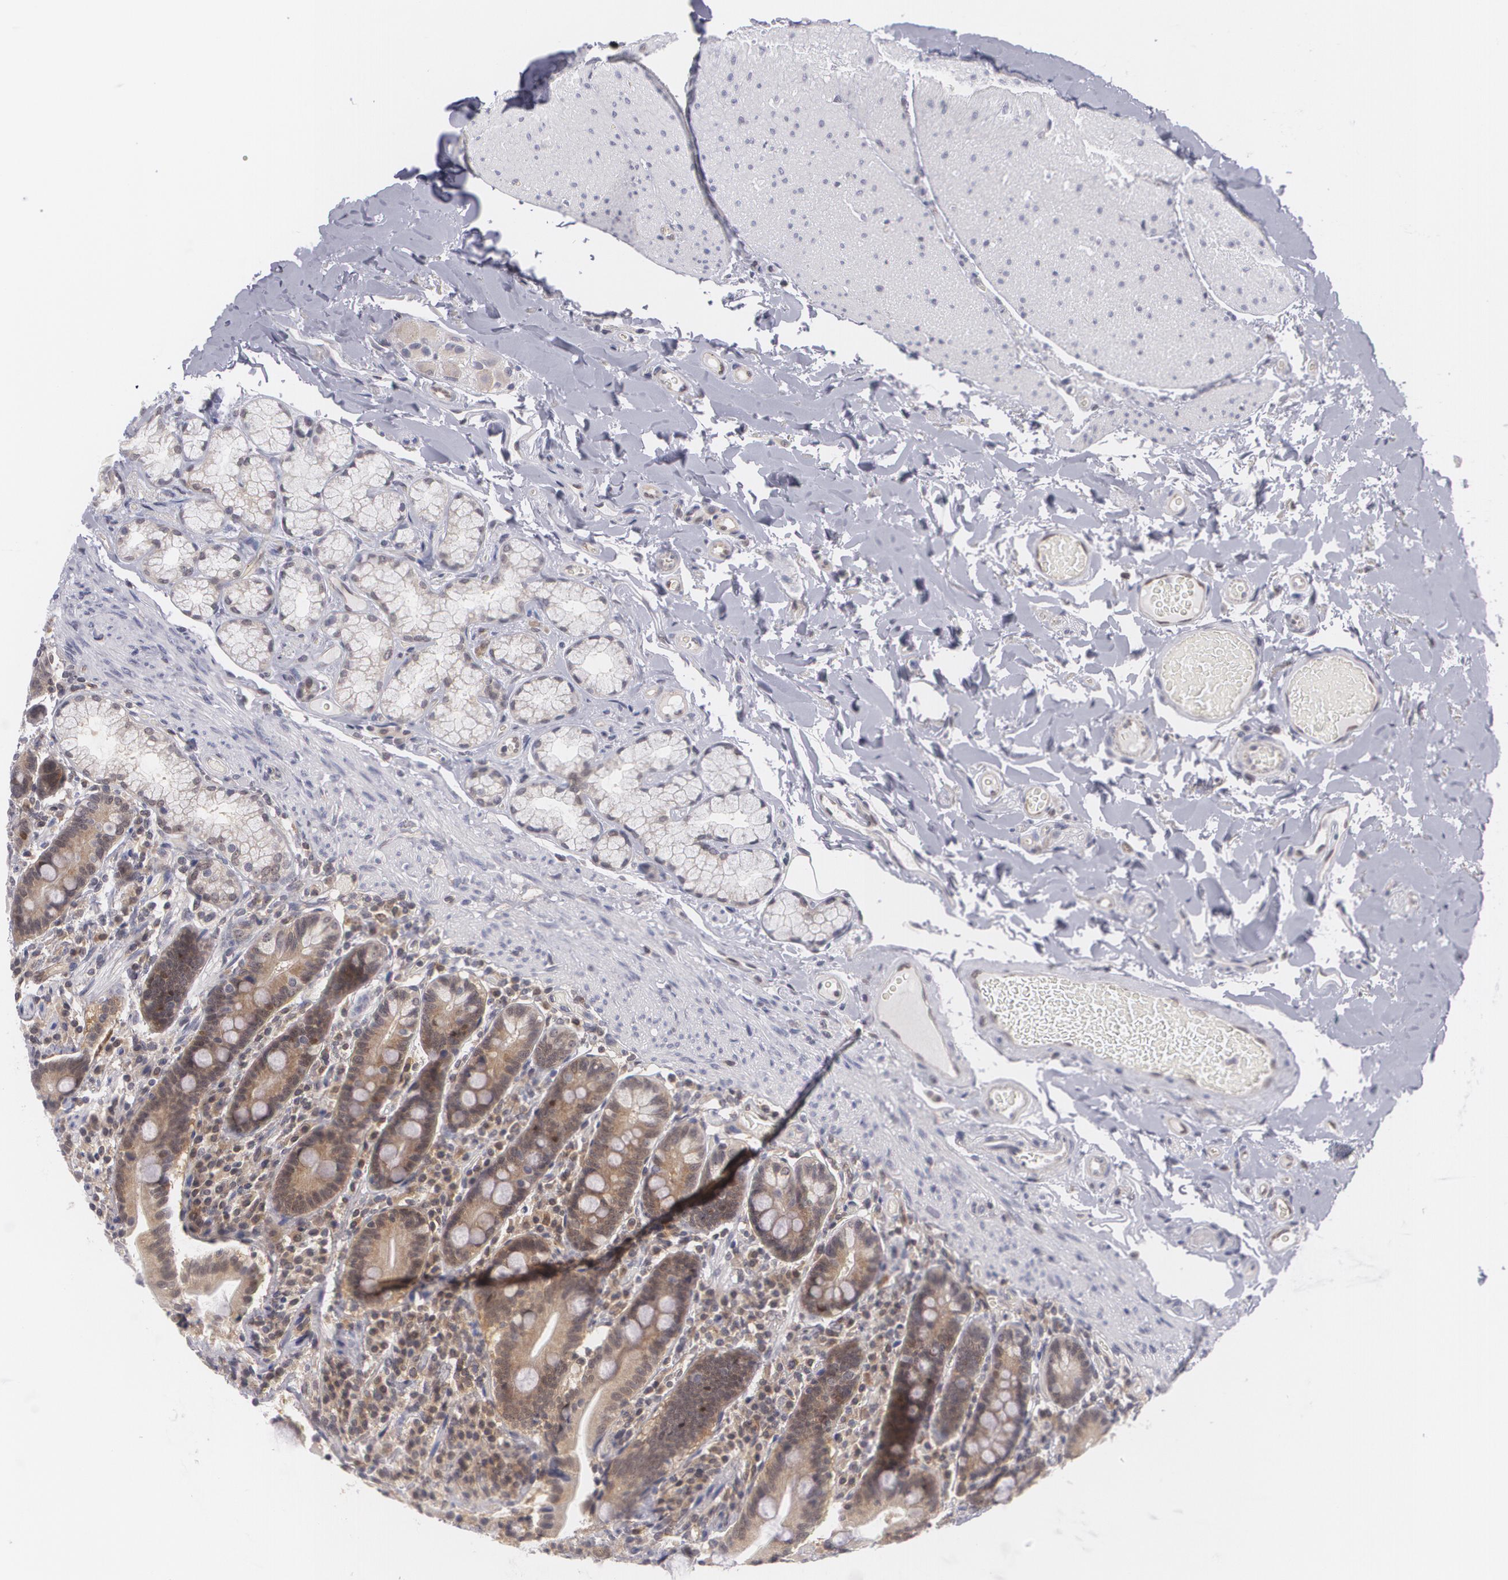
{"staining": {"intensity": "moderate", "quantity": ">75%", "location": "cytoplasmic/membranous"}, "tissue": "duodenum", "cell_type": "Glandular cells", "image_type": "normal", "snomed": [{"axis": "morphology", "description": "Normal tissue, NOS"}, {"axis": "topography", "description": "Duodenum"}], "caption": "A high-resolution histopathology image shows immunohistochemistry (IHC) staining of benign duodenum, which demonstrates moderate cytoplasmic/membranous expression in approximately >75% of glandular cells.", "gene": "BCL10", "patient": {"sex": "male", "age": 73}}